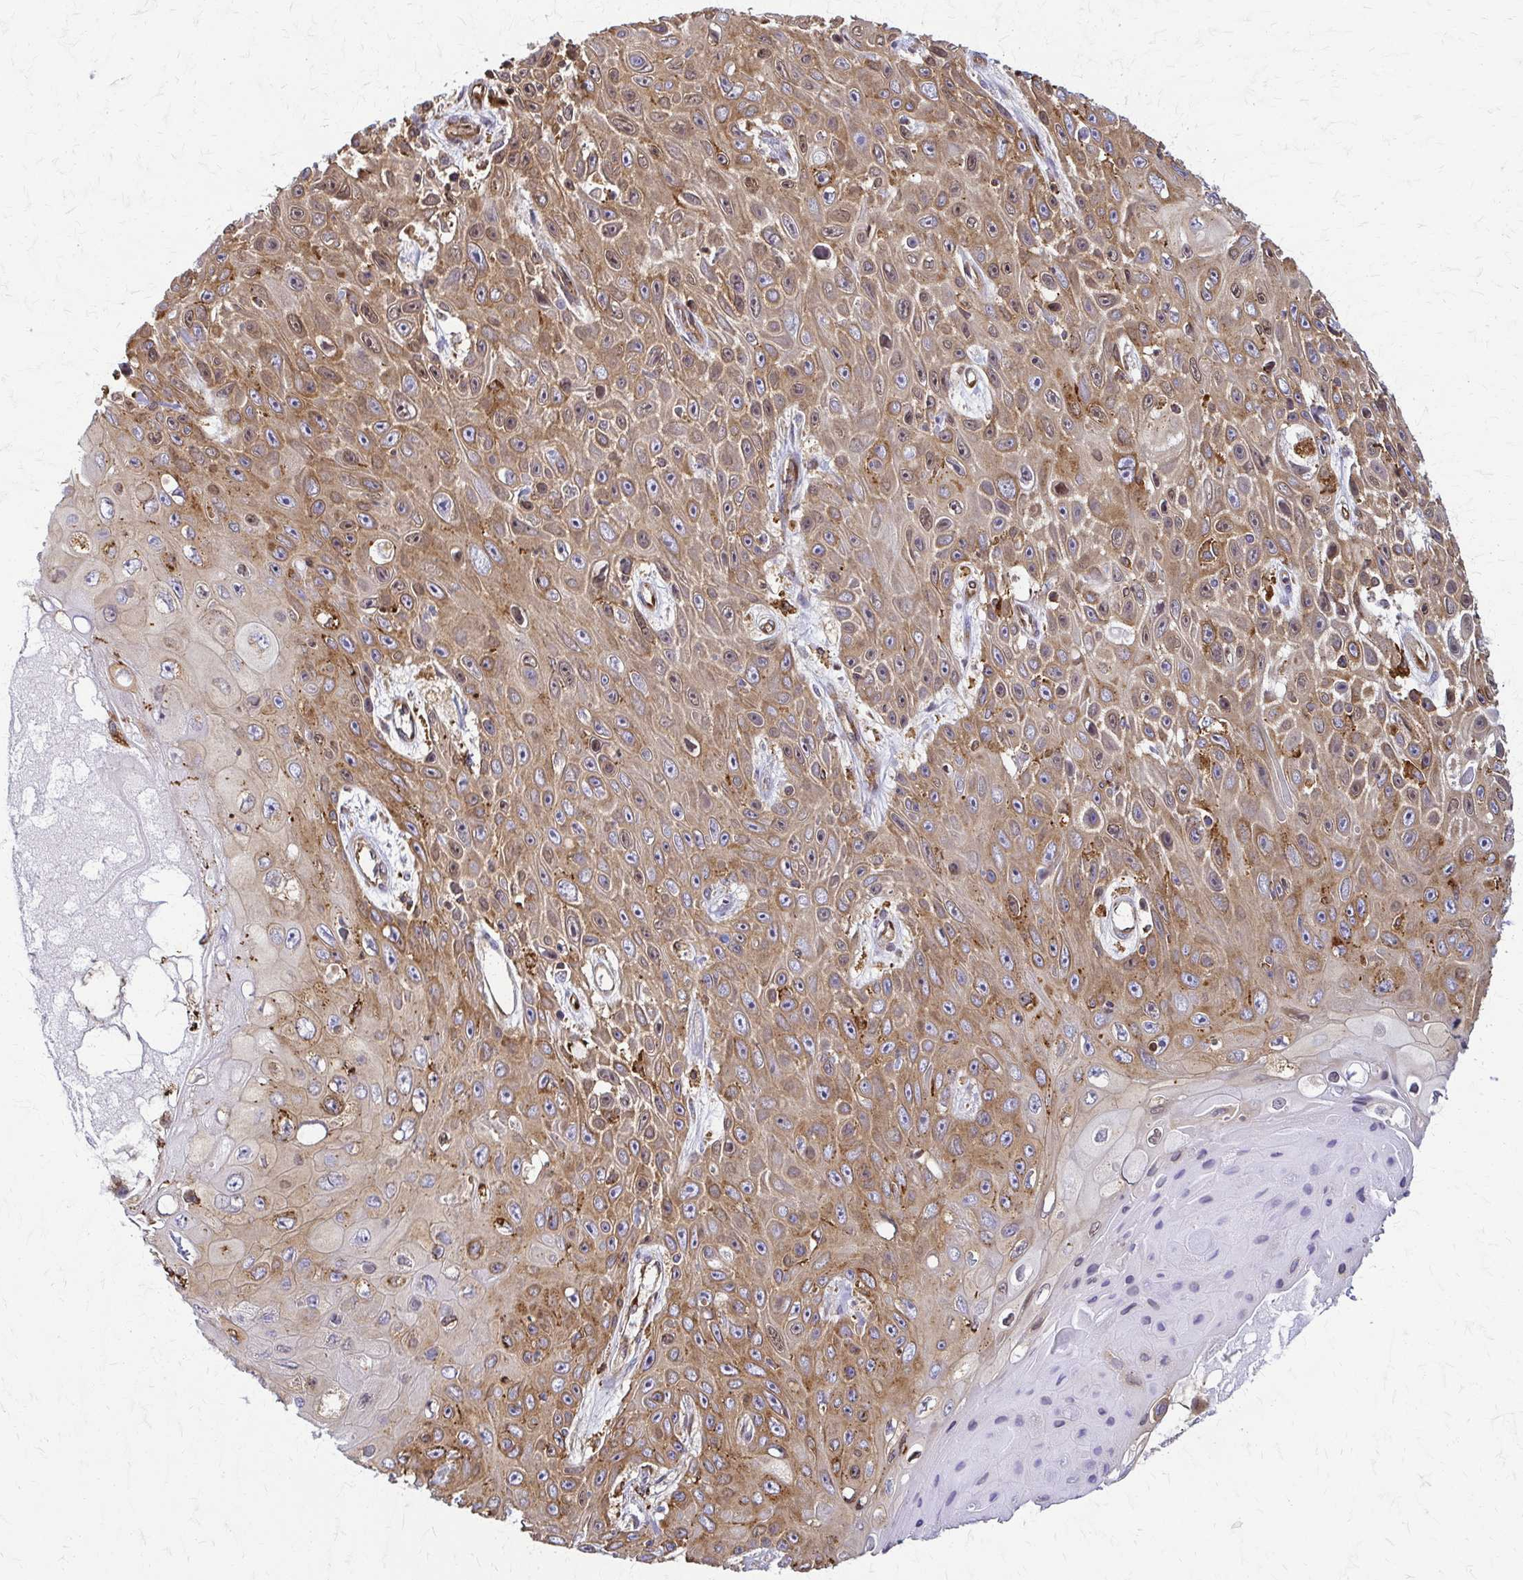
{"staining": {"intensity": "moderate", "quantity": ">75%", "location": "cytoplasmic/membranous"}, "tissue": "skin cancer", "cell_type": "Tumor cells", "image_type": "cancer", "snomed": [{"axis": "morphology", "description": "Squamous cell carcinoma, NOS"}, {"axis": "topography", "description": "Skin"}], "caption": "Human skin squamous cell carcinoma stained with a brown dye shows moderate cytoplasmic/membranous positive positivity in about >75% of tumor cells.", "gene": "WASF2", "patient": {"sex": "male", "age": 82}}